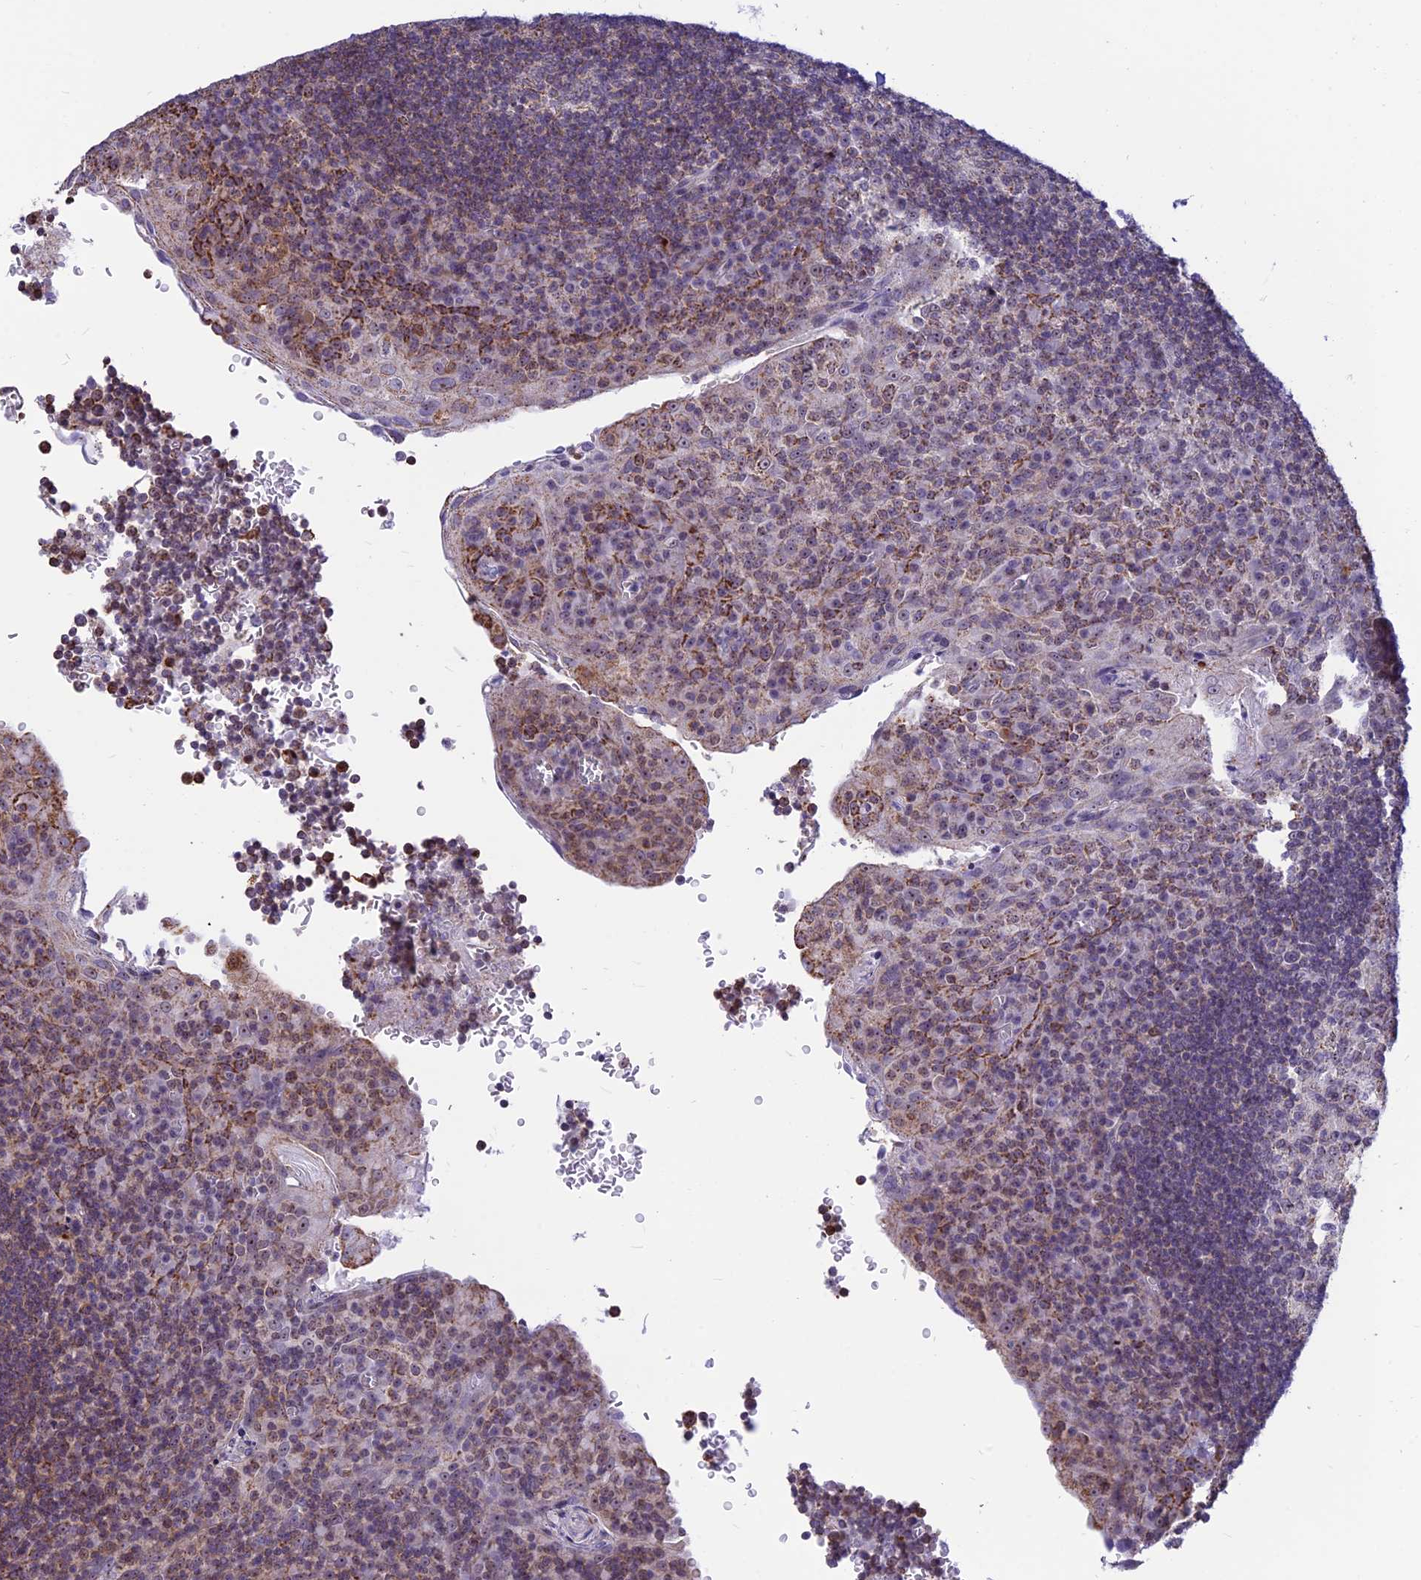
{"staining": {"intensity": "moderate", "quantity": "<25%", "location": "cytoplasmic/membranous,nuclear"}, "tissue": "tonsil", "cell_type": "Germinal center cells", "image_type": "normal", "snomed": [{"axis": "morphology", "description": "Normal tissue, NOS"}, {"axis": "topography", "description": "Tonsil"}], "caption": "A photomicrograph showing moderate cytoplasmic/membranous,nuclear expression in about <25% of germinal center cells in benign tonsil, as visualized by brown immunohistochemical staining.", "gene": "POLR1G", "patient": {"sex": "male", "age": 17}}